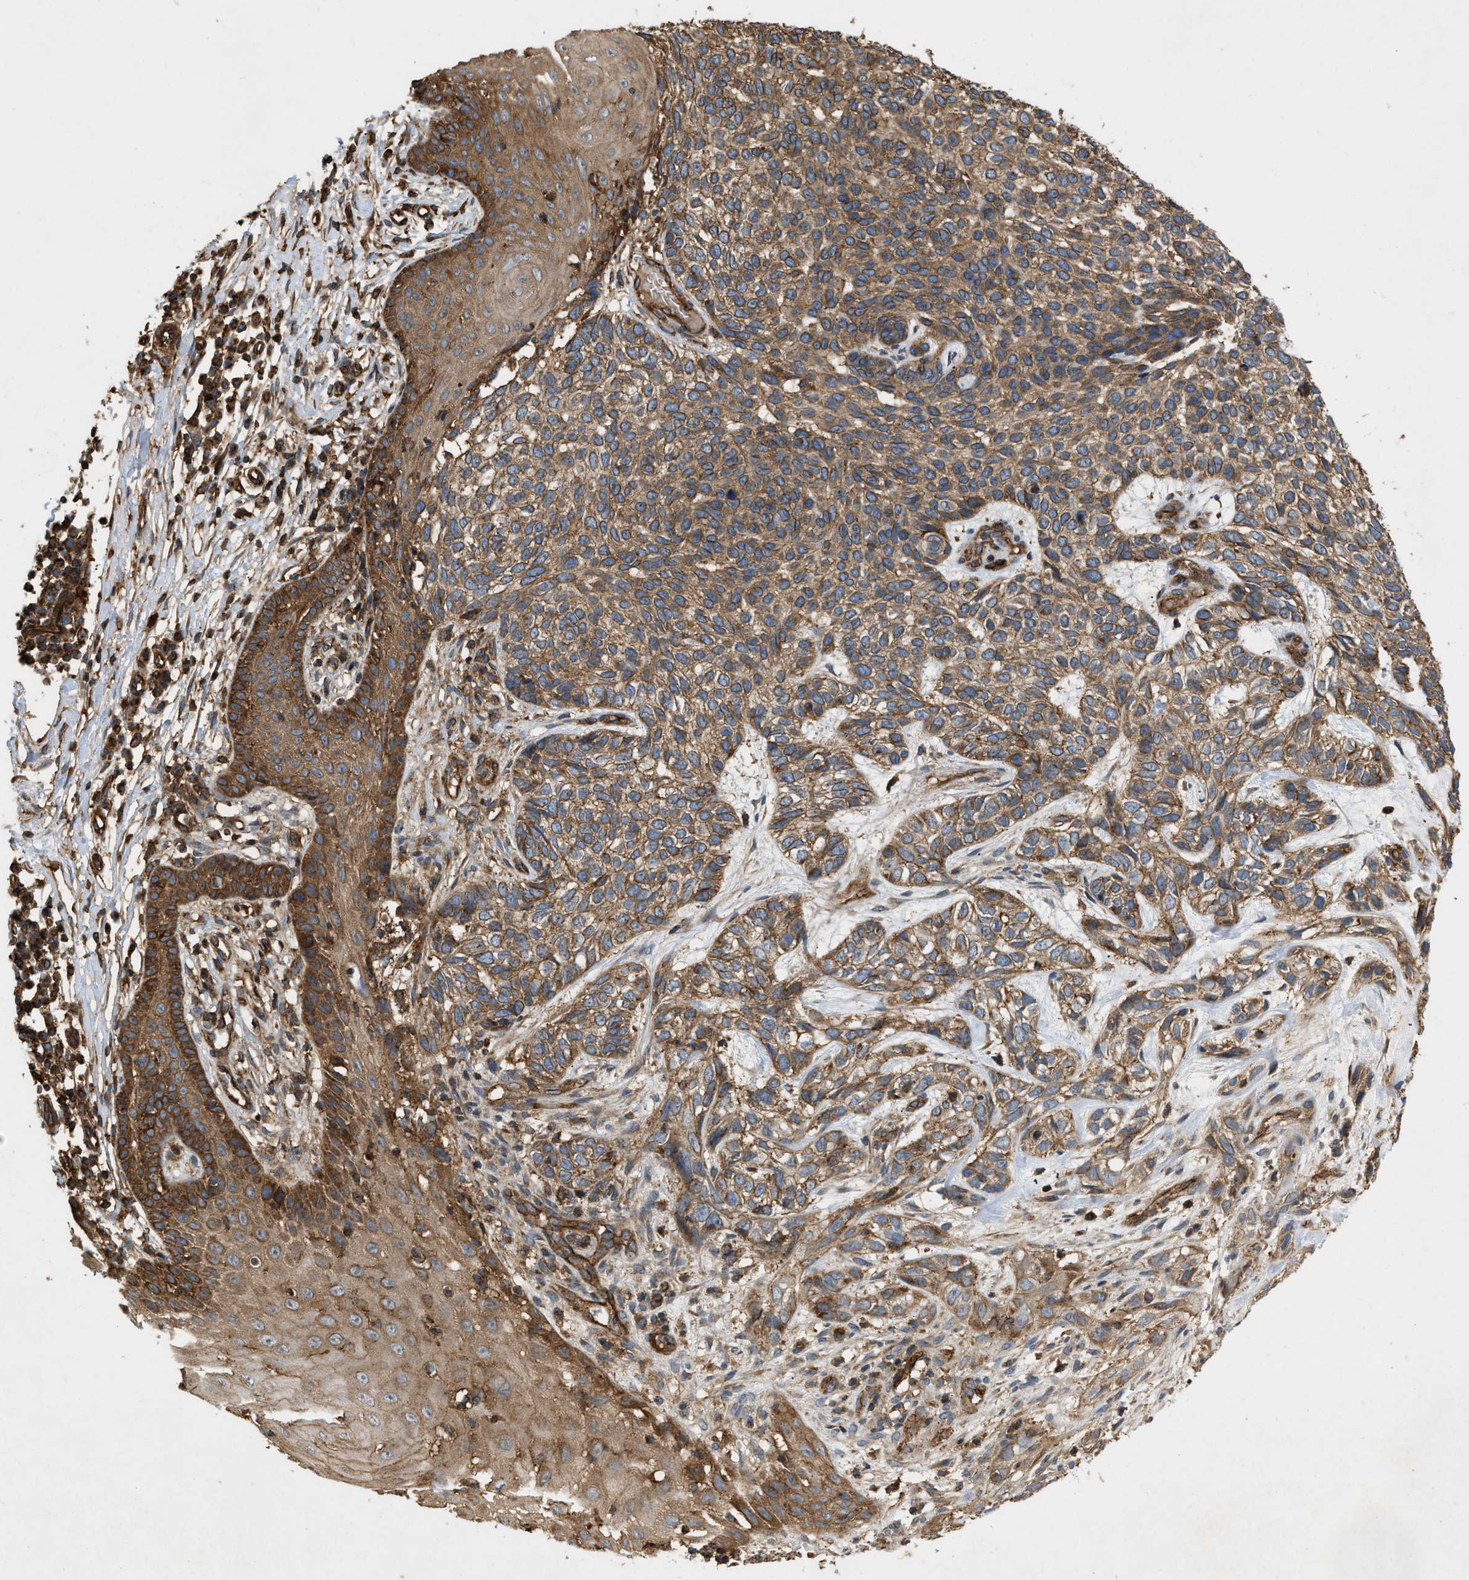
{"staining": {"intensity": "moderate", "quantity": ">75%", "location": "cytoplasmic/membranous"}, "tissue": "skin cancer", "cell_type": "Tumor cells", "image_type": "cancer", "snomed": [{"axis": "morphology", "description": "Normal tissue, NOS"}, {"axis": "morphology", "description": "Basal cell carcinoma"}, {"axis": "topography", "description": "Skin"}], "caption": "Basal cell carcinoma (skin) was stained to show a protein in brown. There is medium levels of moderate cytoplasmic/membranous positivity in approximately >75% of tumor cells.", "gene": "GNB4", "patient": {"sex": "male", "age": 79}}